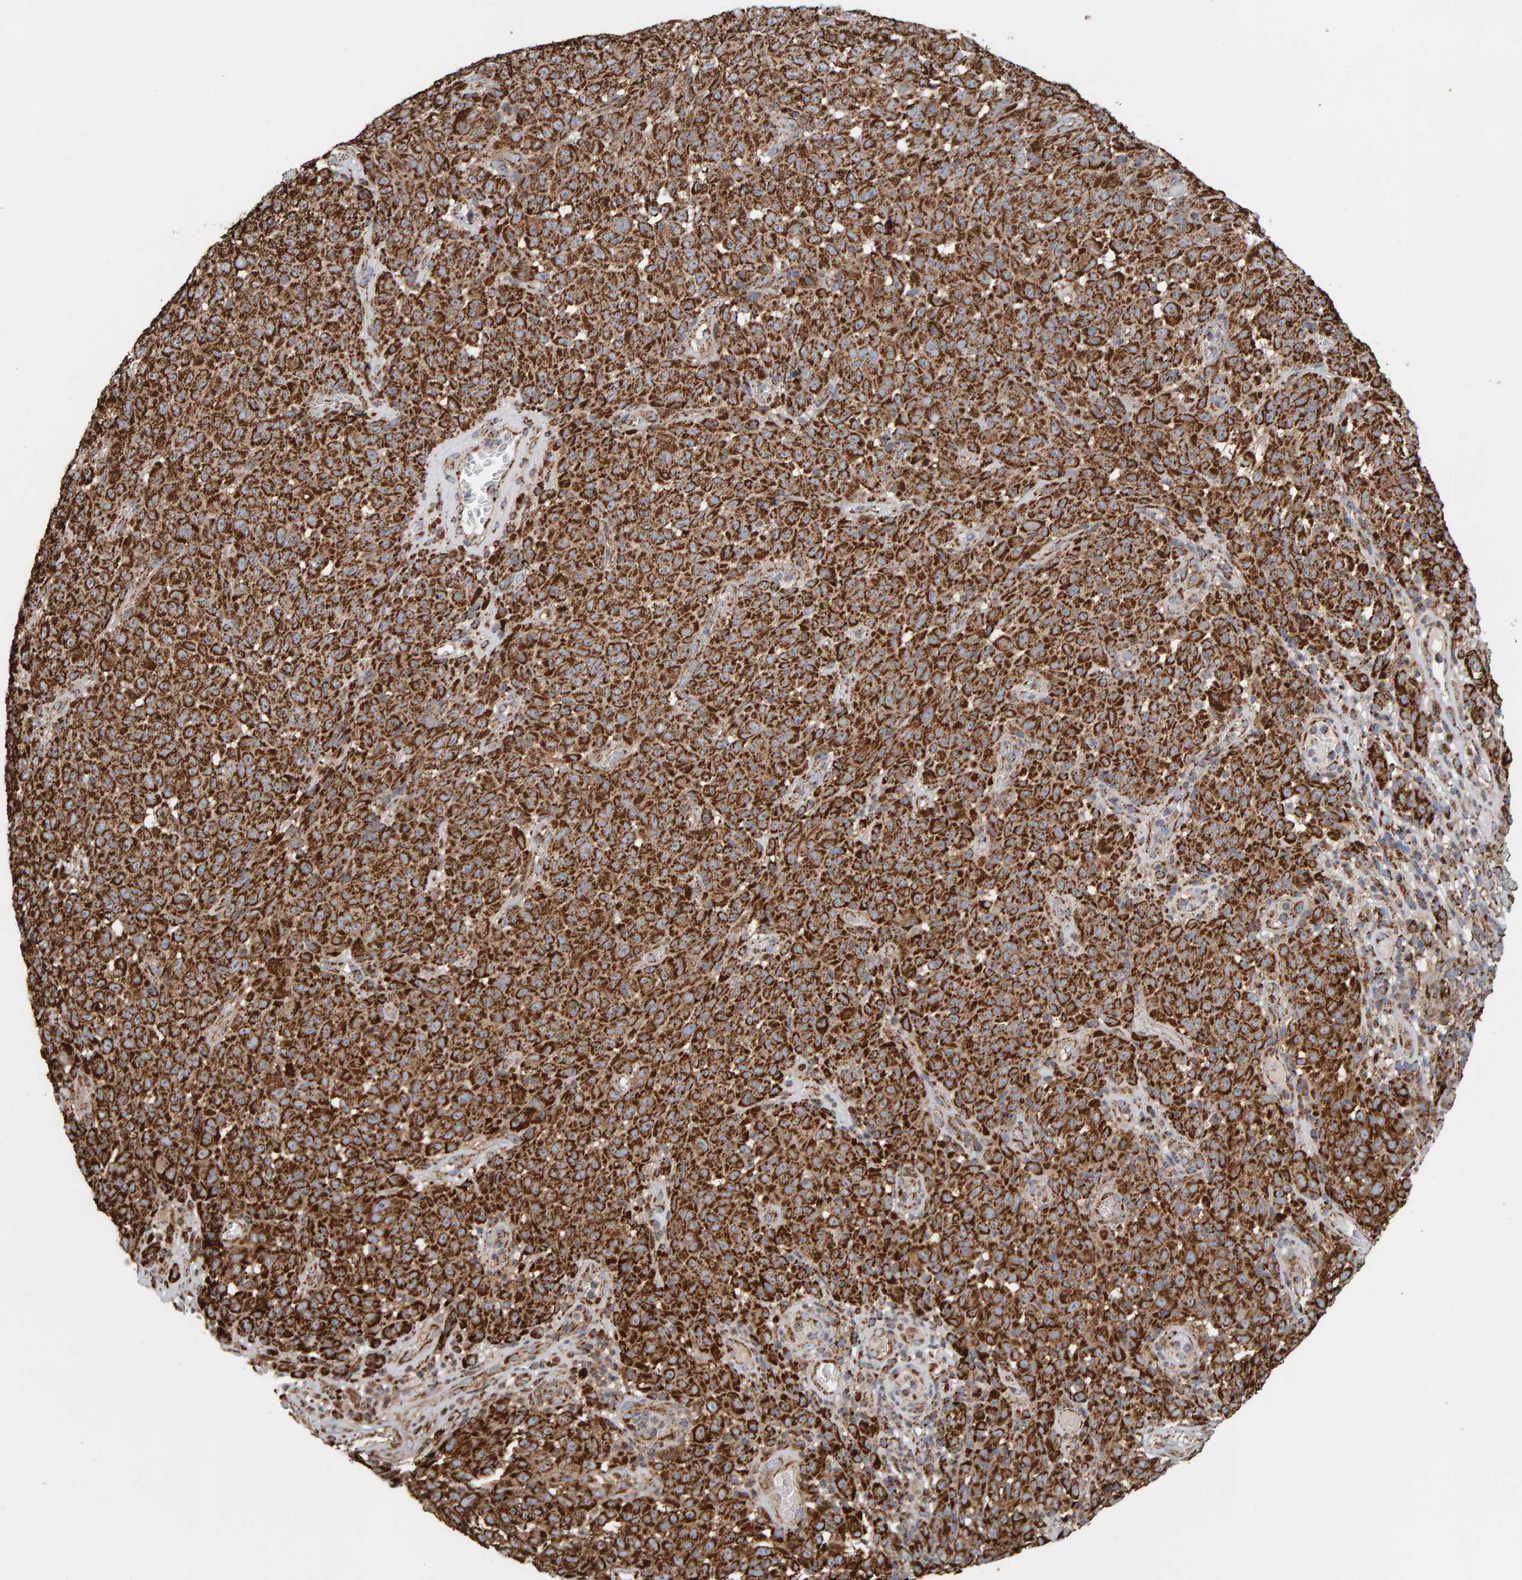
{"staining": {"intensity": "moderate", "quantity": ">75%", "location": "cytoplasmic/membranous"}, "tissue": "melanoma", "cell_type": "Tumor cells", "image_type": "cancer", "snomed": [{"axis": "morphology", "description": "Malignant melanoma, NOS"}, {"axis": "topography", "description": "Skin"}], "caption": "IHC photomicrograph of neoplastic tissue: melanoma stained using IHC demonstrates medium levels of moderate protein expression localized specifically in the cytoplasmic/membranous of tumor cells, appearing as a cytoplasmic/membranous brown color.", "gene": "MRPL45", "patient": {"sex": "female", "age": 82}}